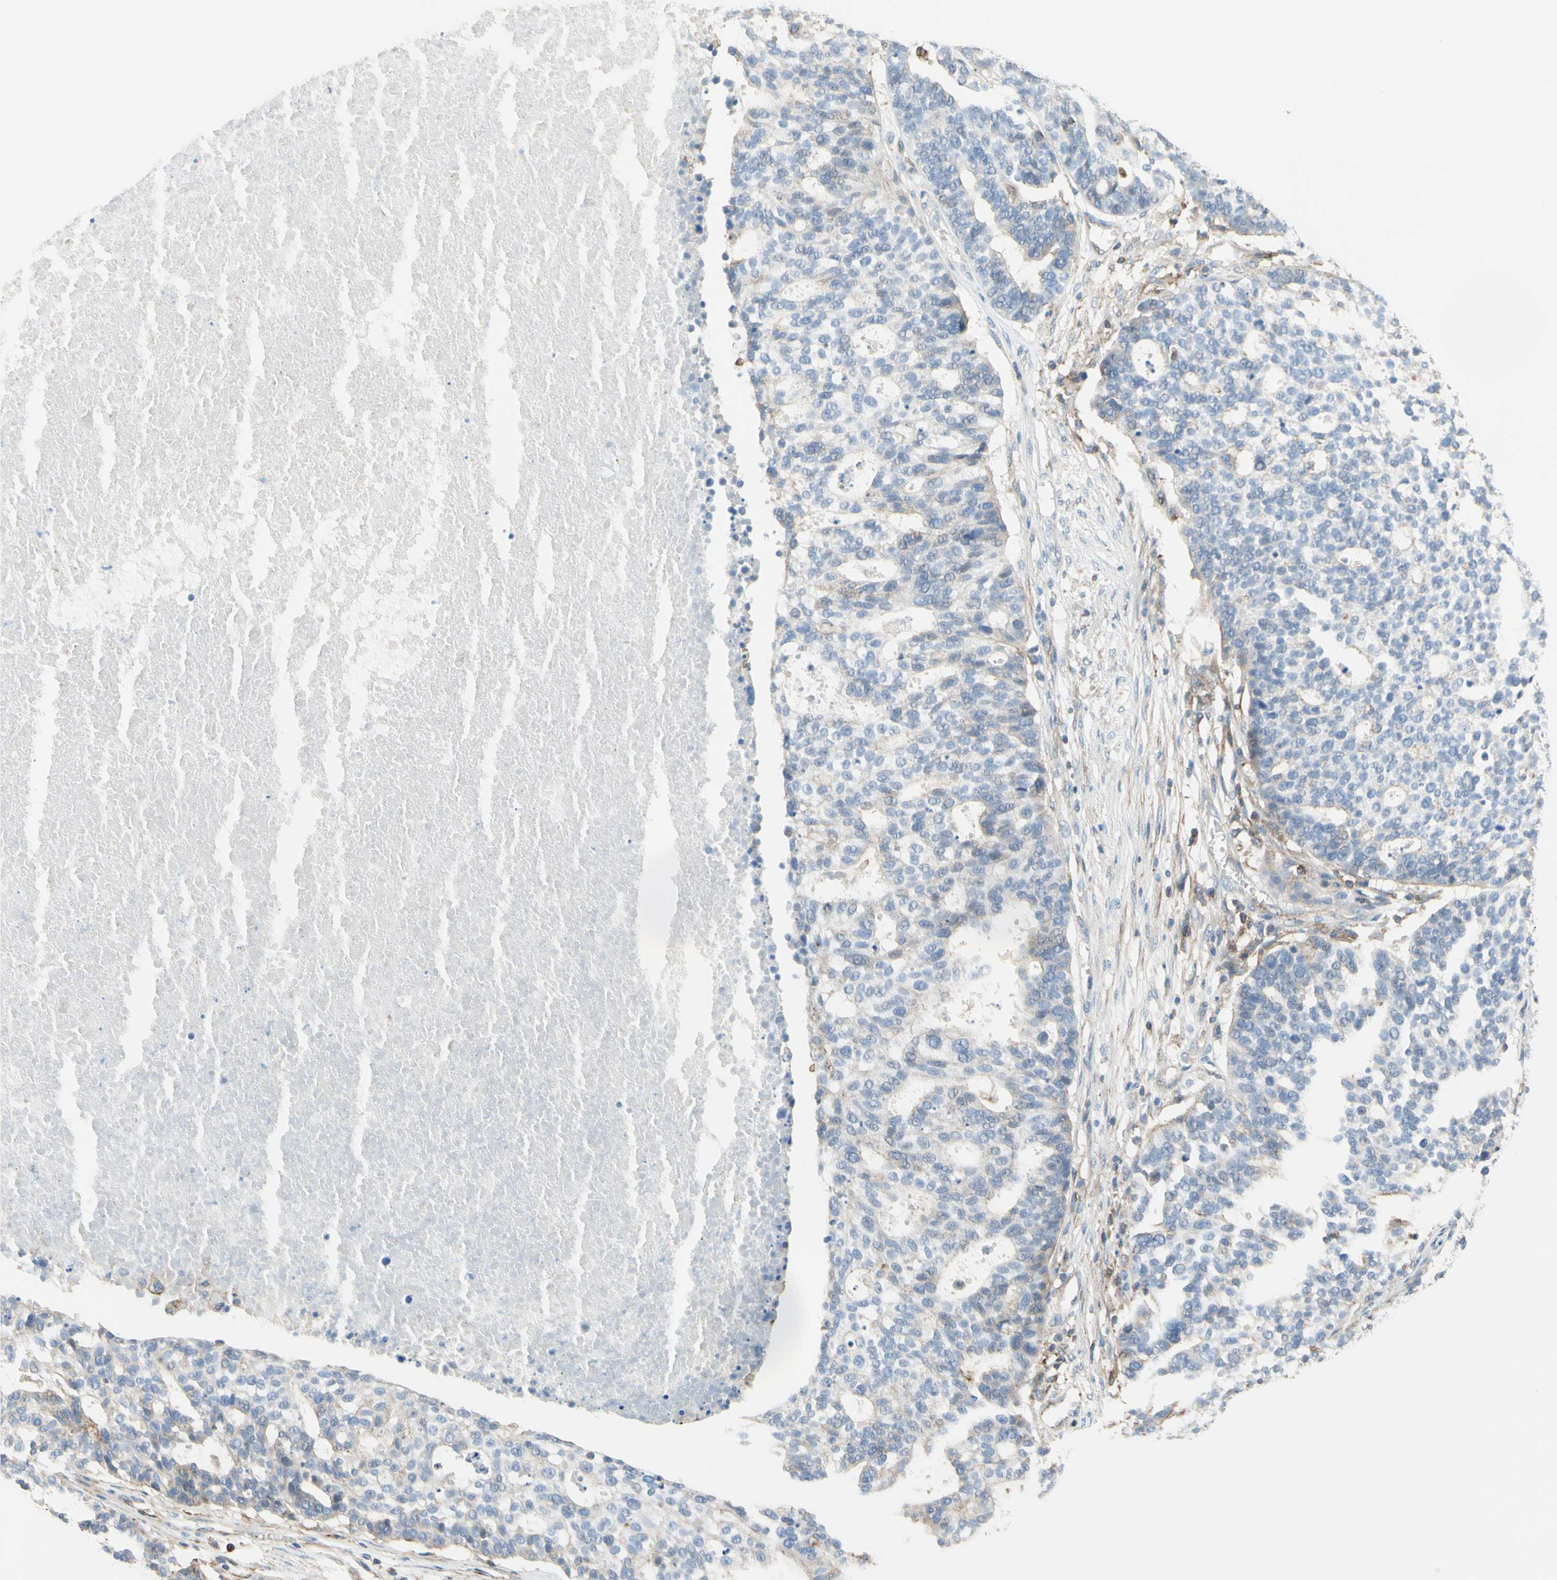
{"staining": {"intensity": "negative", "quantity": "none", "location": "none"}, "tissue": "ovarian cancer", "cell_type": "Tumor cells", "image_type": "cancer", "snomed": [{"axis": "morphology", "description": "Cystadenocarcinoma, serous, NOS"}, {"axis": "topography", "description": "Ovary"}], "caption": "This is a photomicrograph of immunohistochemistry staining of ovarian serous cystadenocarcinoma, which shows no positivity in tumor cells.", "gene": "SEMA4C", "patient": {"sex": "female", "age": 59}}